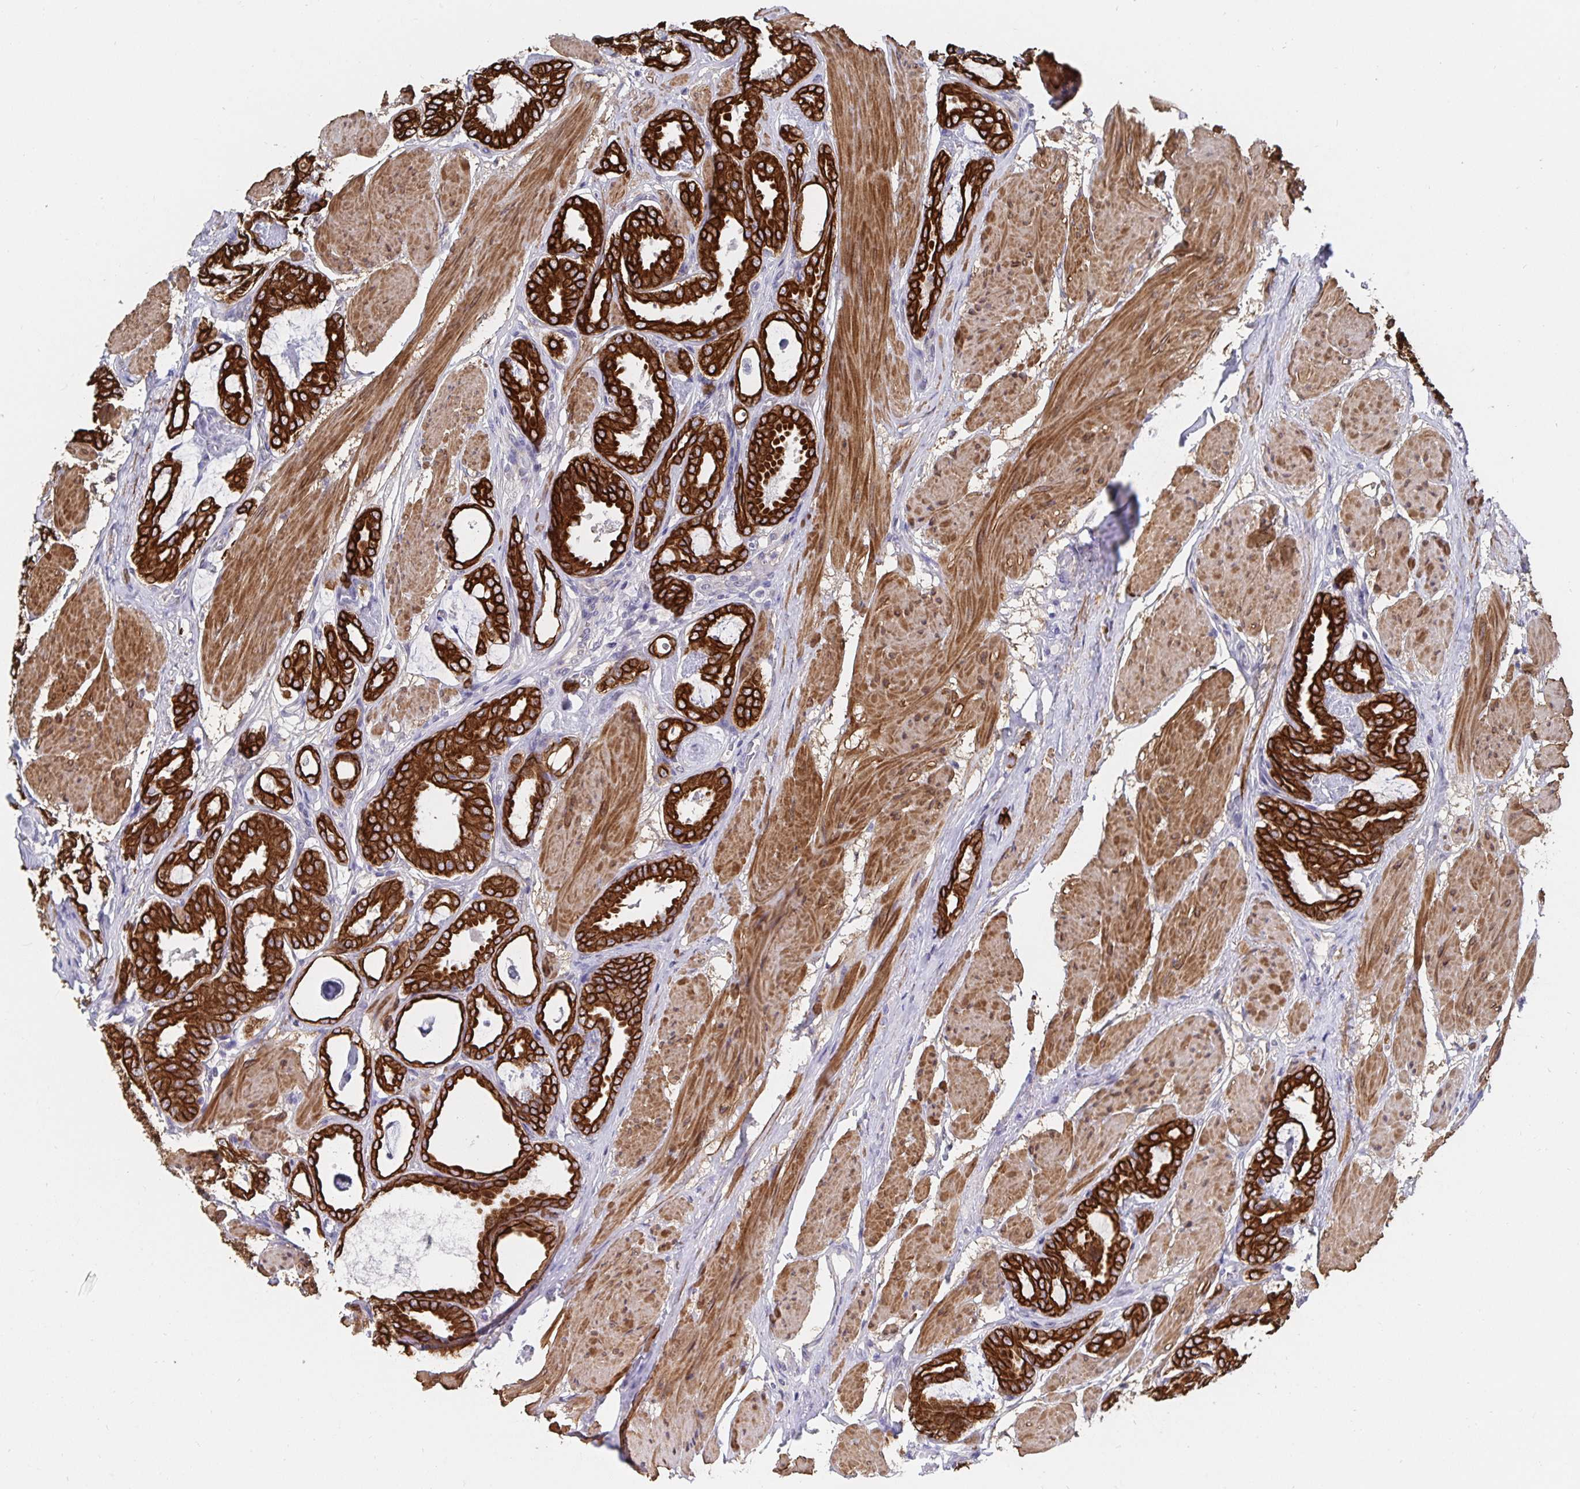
{"staining": {"intensity": "strong", "quantity": ">75%", "location": "cytoplasmic/membranous"}, "tissue": "prostate cancer", "cell_type": "Tumor cells", "image_type": "cancer", "snomed": [{"axis": "morphology", "description": "Adenocarcinoma, High grade"}, {"axis": "topography", "description": "Prostate"}], "caption": "Tumor cells exhibit strong cytoplasmic/membranous expression in approximately >75% of cells in prostate high-grade adenocarcinoma.", "gene": "ZIK1", "patient": {"sex": "male", "age": 63}}